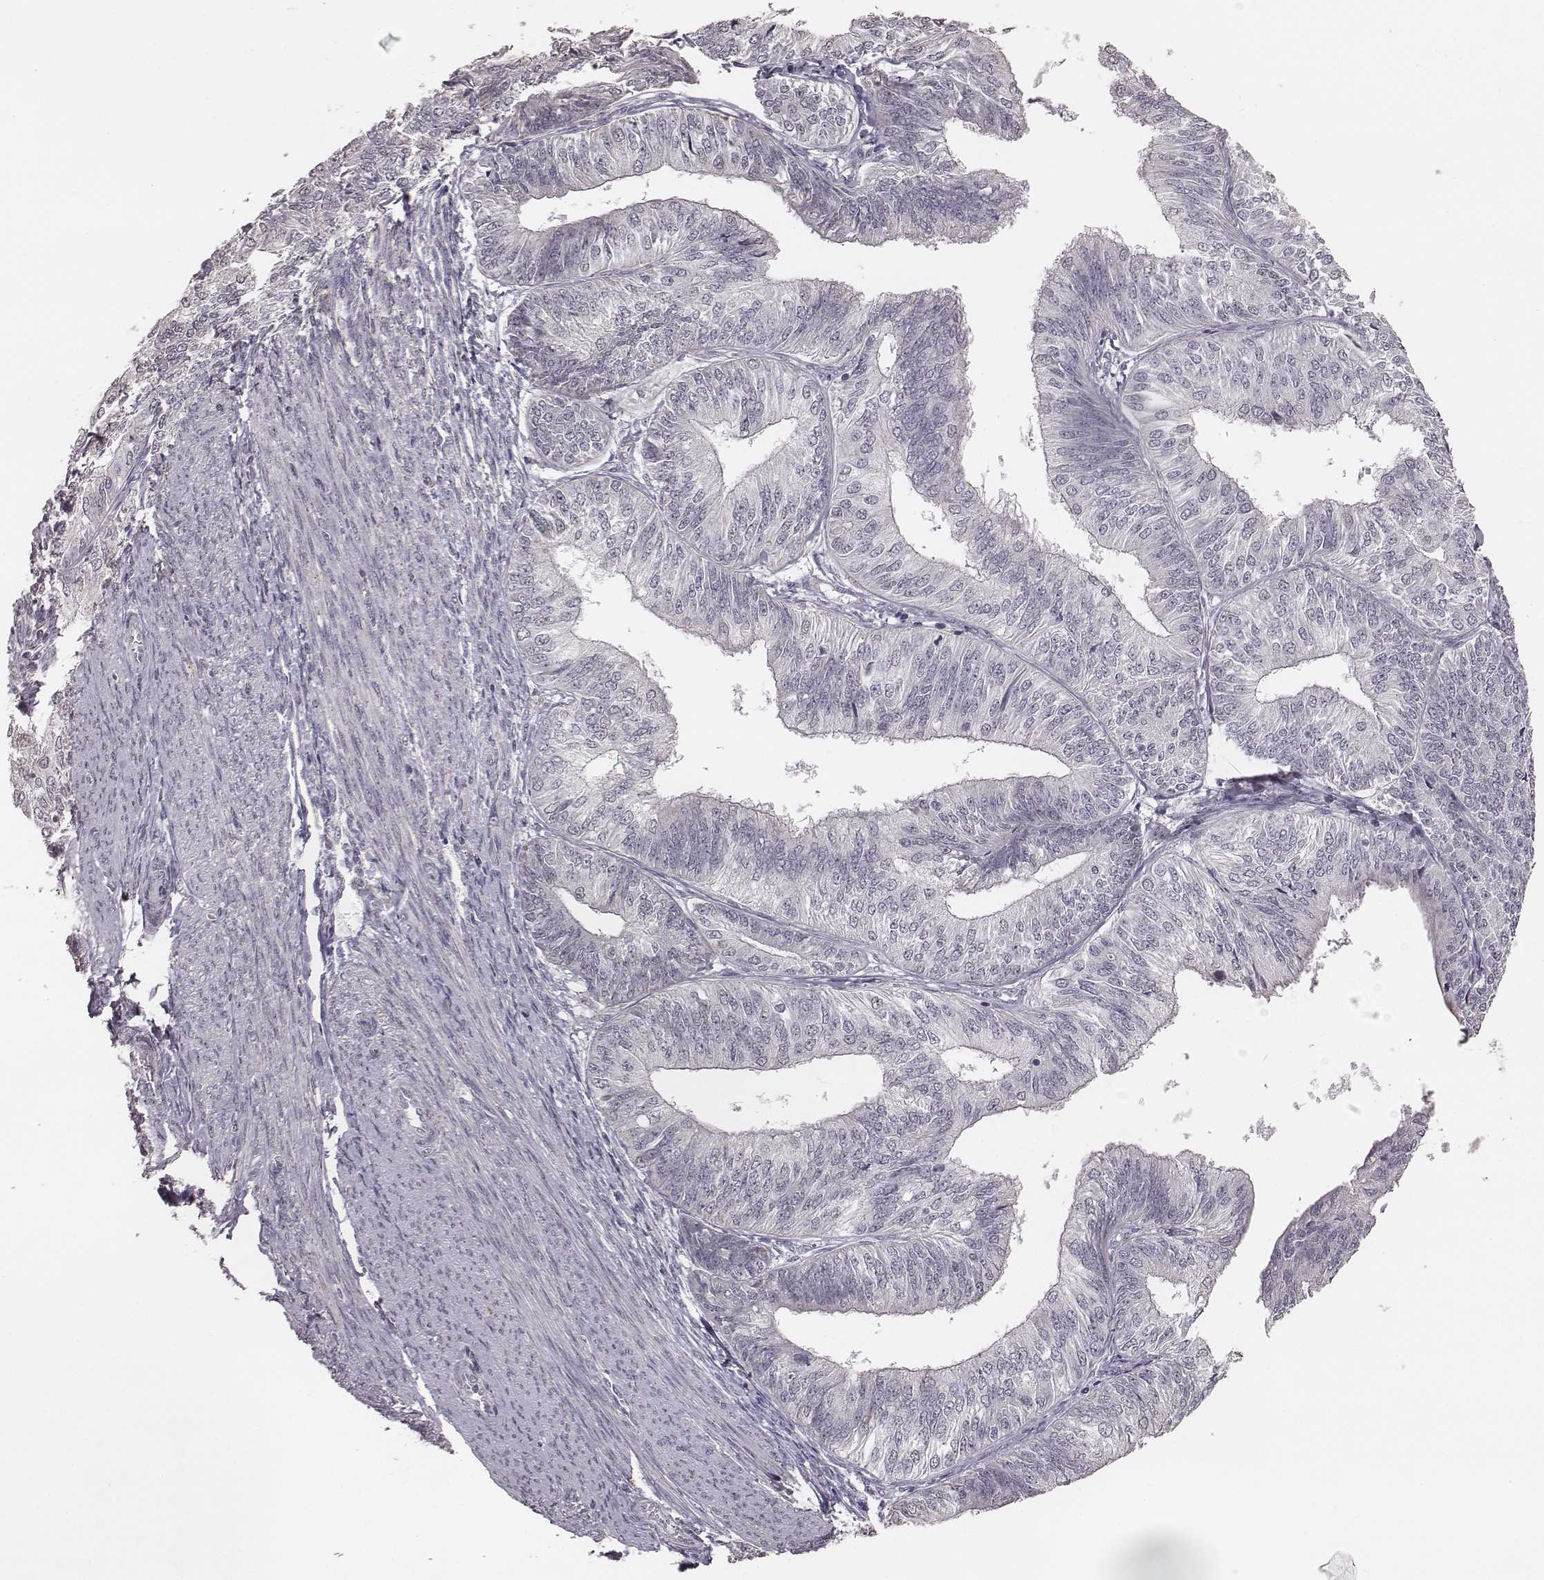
{"staining": {"intensity": "negative", "quantity": "none", "location": "none"}, "tissue": "endometrial cancer", "cell_type": "Tumor cells", "image_type": "cancer", "snomed": [{"axis": "morphology", "description": "Adenocarcinoma, NOS"}, {"axis": "topography", "description": "Endometrium"}], "caption": "High magnification brightfield microscopy of endometrial cancer (adenocarcinoma) stained with DAB (3,3'-diaminobenzidine) (brown) and counterstained with hematoxylin (blue): tumor cells show no significant staining.", "gene": "SLC7A4", "patient": {"sex": "female", "age": 58}}